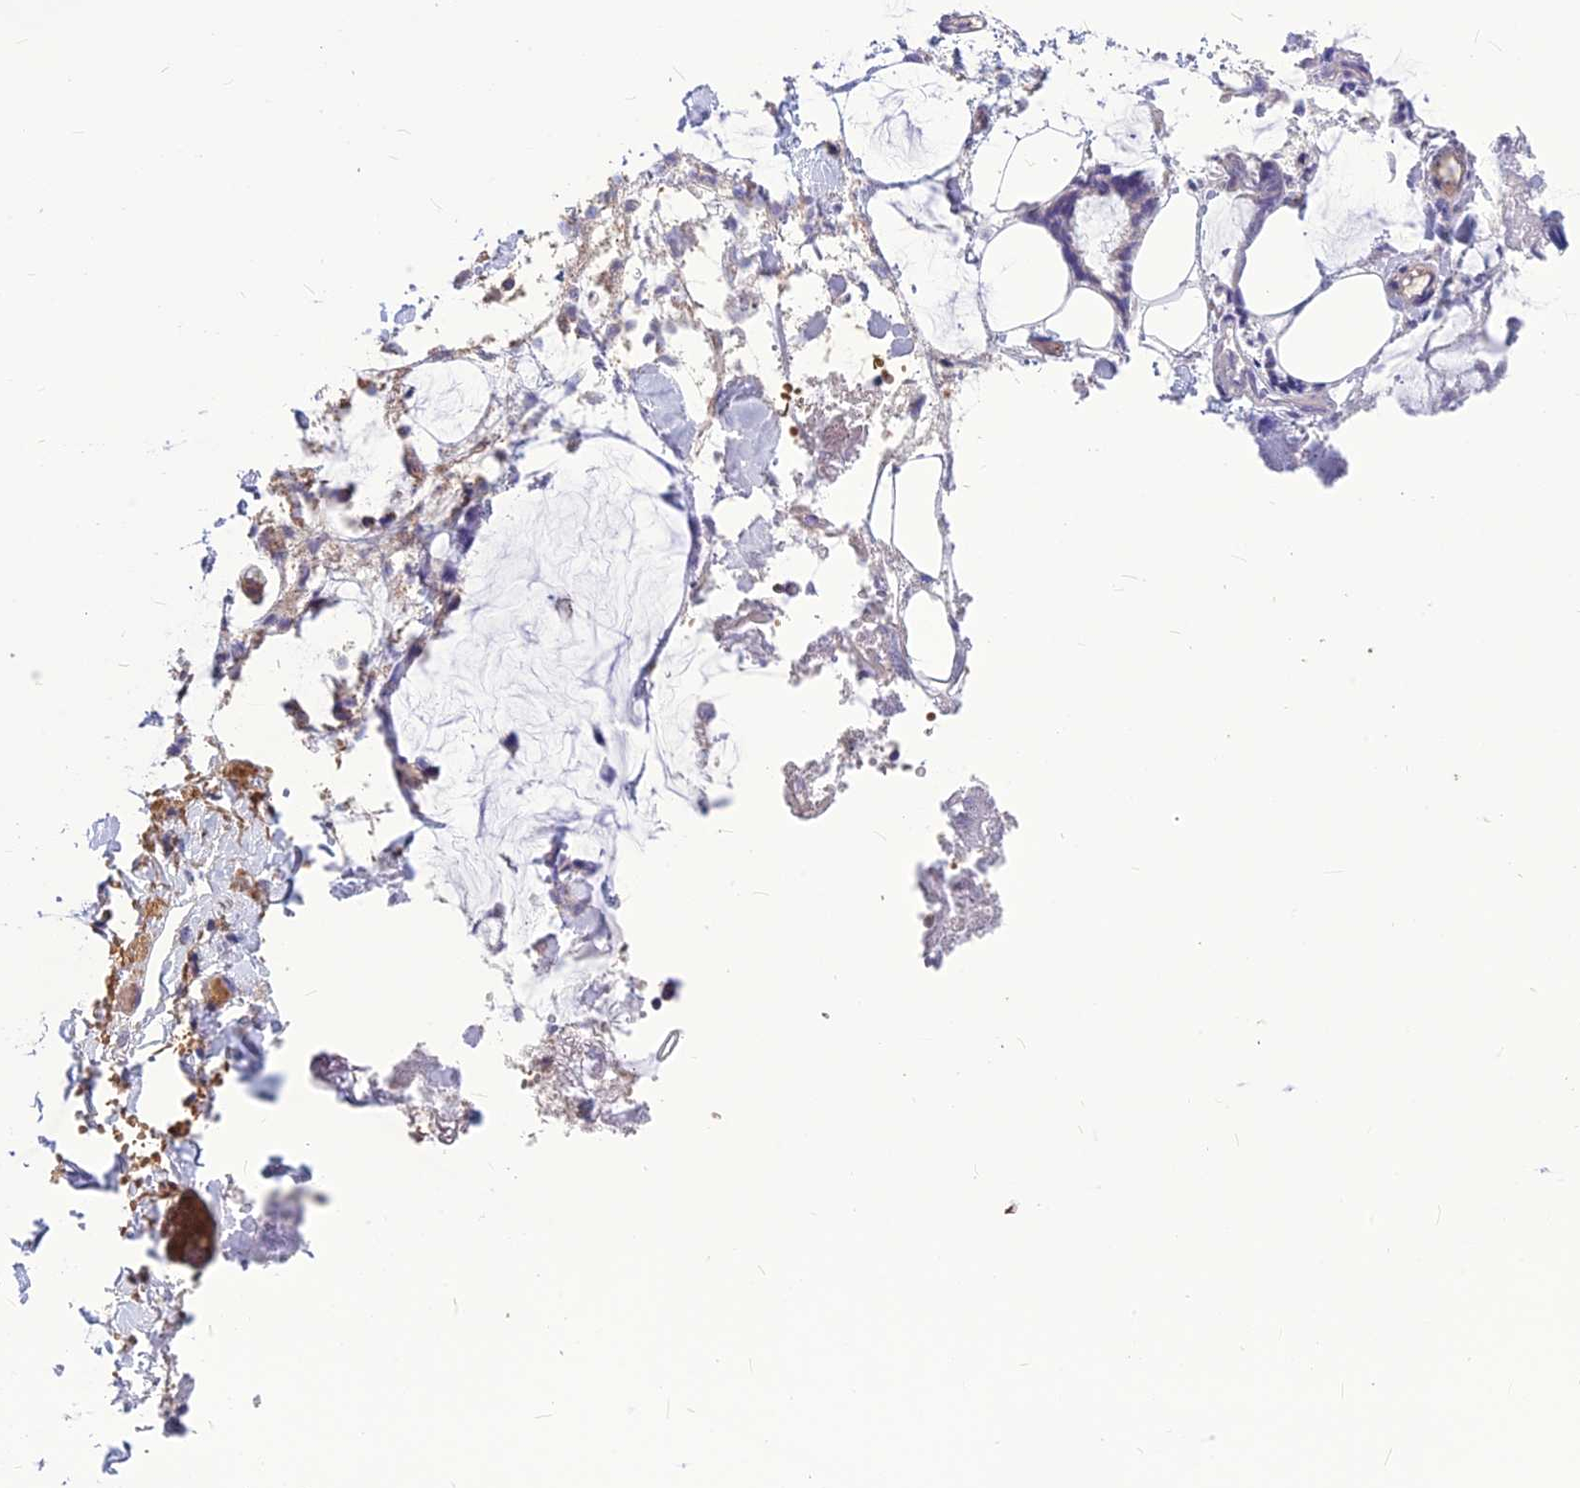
{"staining": {"intensity": "negative", "quantity": "none", "location": "none"}, "tissue": "adipose tissue", "cell_type": "Adipocytes", "image_type": "normal", "snomed": [{"axis": "morphology", "description": "Normal tissue, NOS"}, {"axis": "morphology", "description": "Adenocarcinoma, NOS"}, {"axis": "topography", "description": "Smooth muscle"}, {"axis": "topography", "description": "Colon"}], "caption": "IHC micrograph of normal adipose tissue: adipose tissue stained with DAB exhibits no significant protein positivity in adipocytes.", "gene": "PSMF1", "patient": {"sex": "male", "age": 14}}